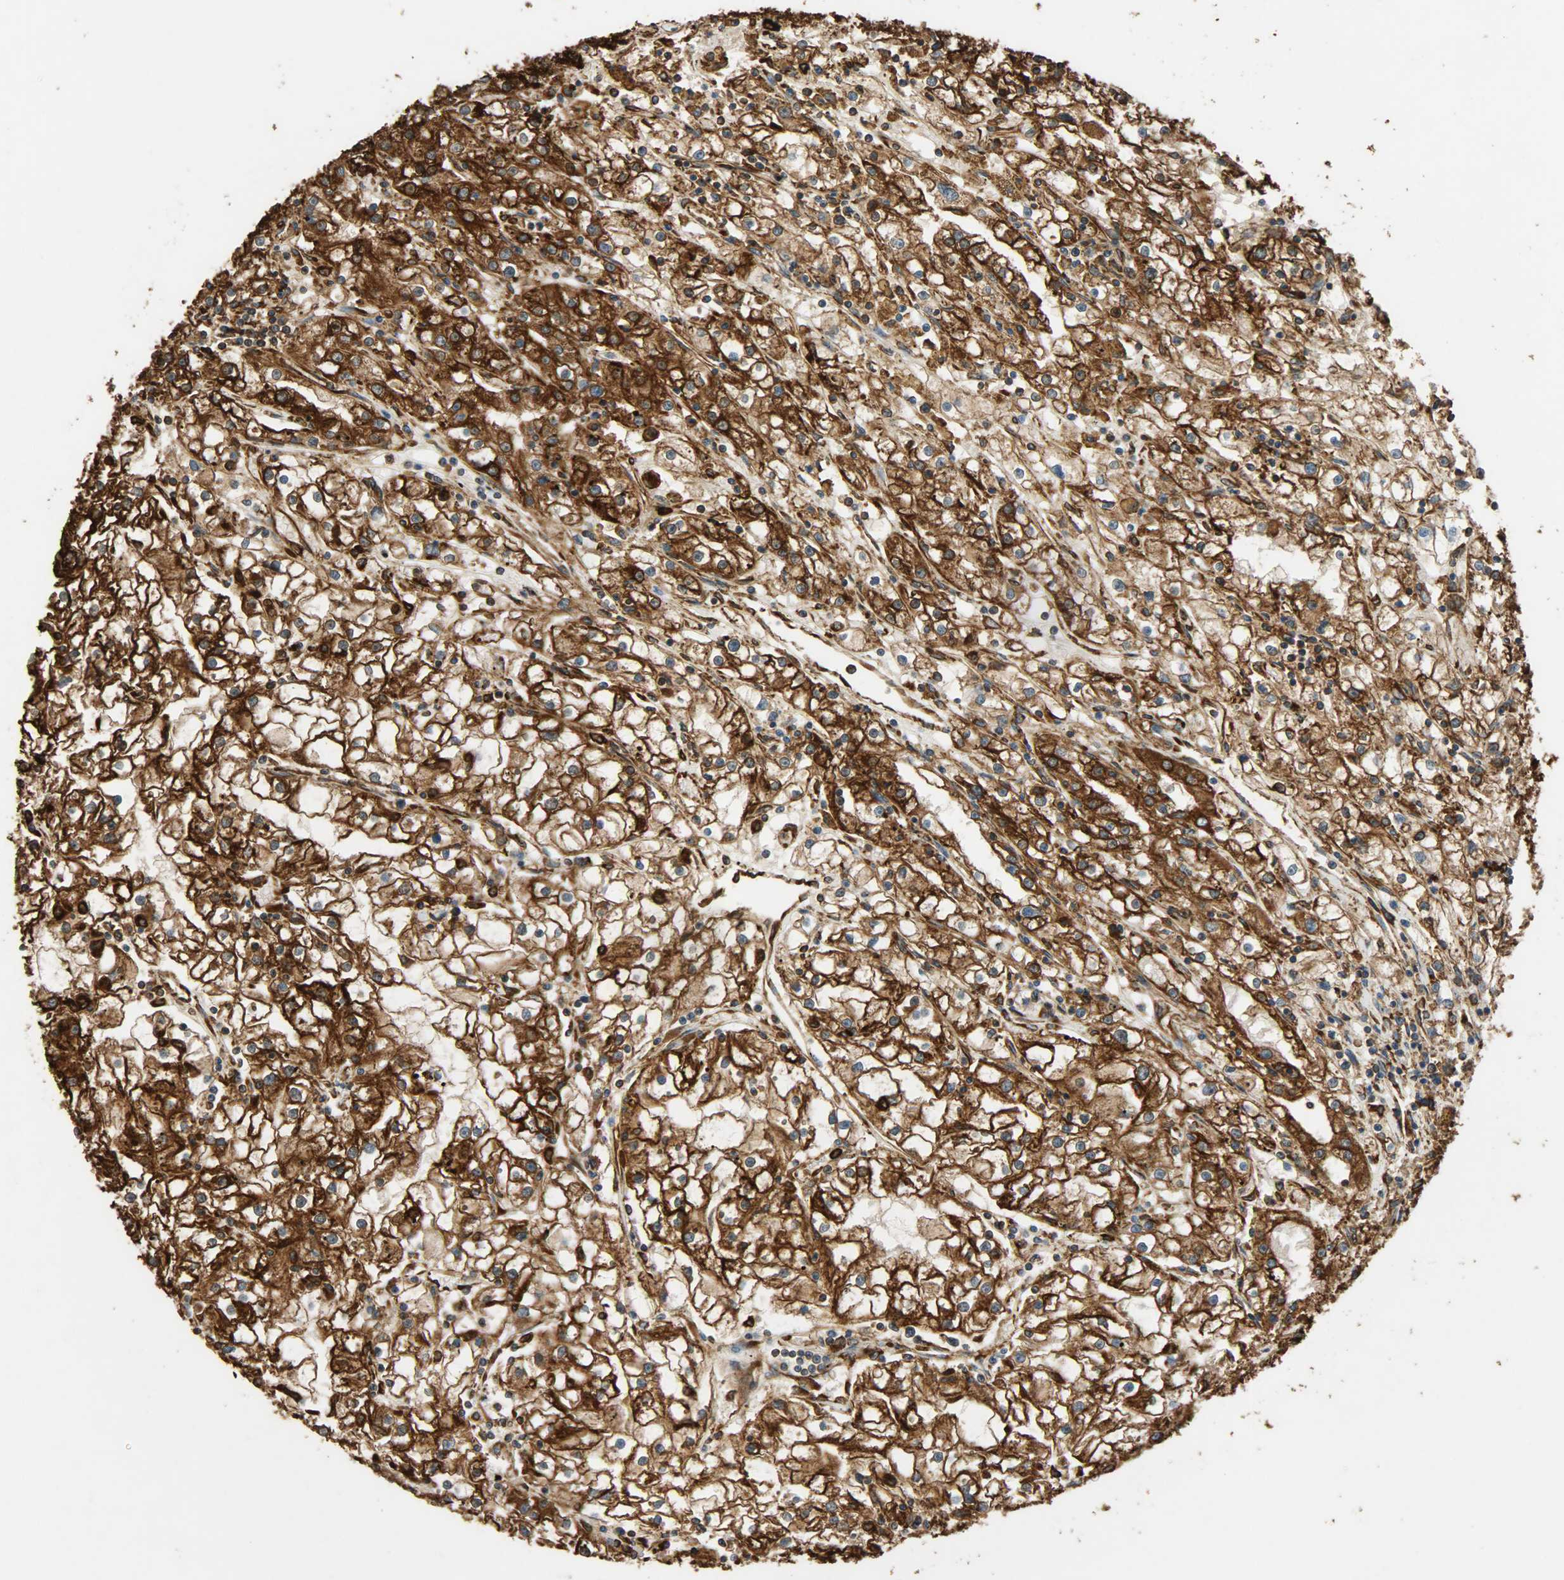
{"staining": {"intensity": "strong", "quantity": ">75%", "location": "cytoplasmic/membranous"}, "tissue": "renal cancer", "cell_type": "Tumor cells", "image_type": "cancer", "snomed": [{"axis": "morphology", "description": "Adenocarcinoma, NOS"}, {"axis": "topography", "description": "Kidney"}], "caption": "Immunohistochemistry (IHC) of human renal adenocarcinoma shows high levels of strong cytoplasmic/membranous positivity in approximately >75% of tumor cells.", "gene": "HSP90B1", "patient": {"sex": "male", "age": 56}}